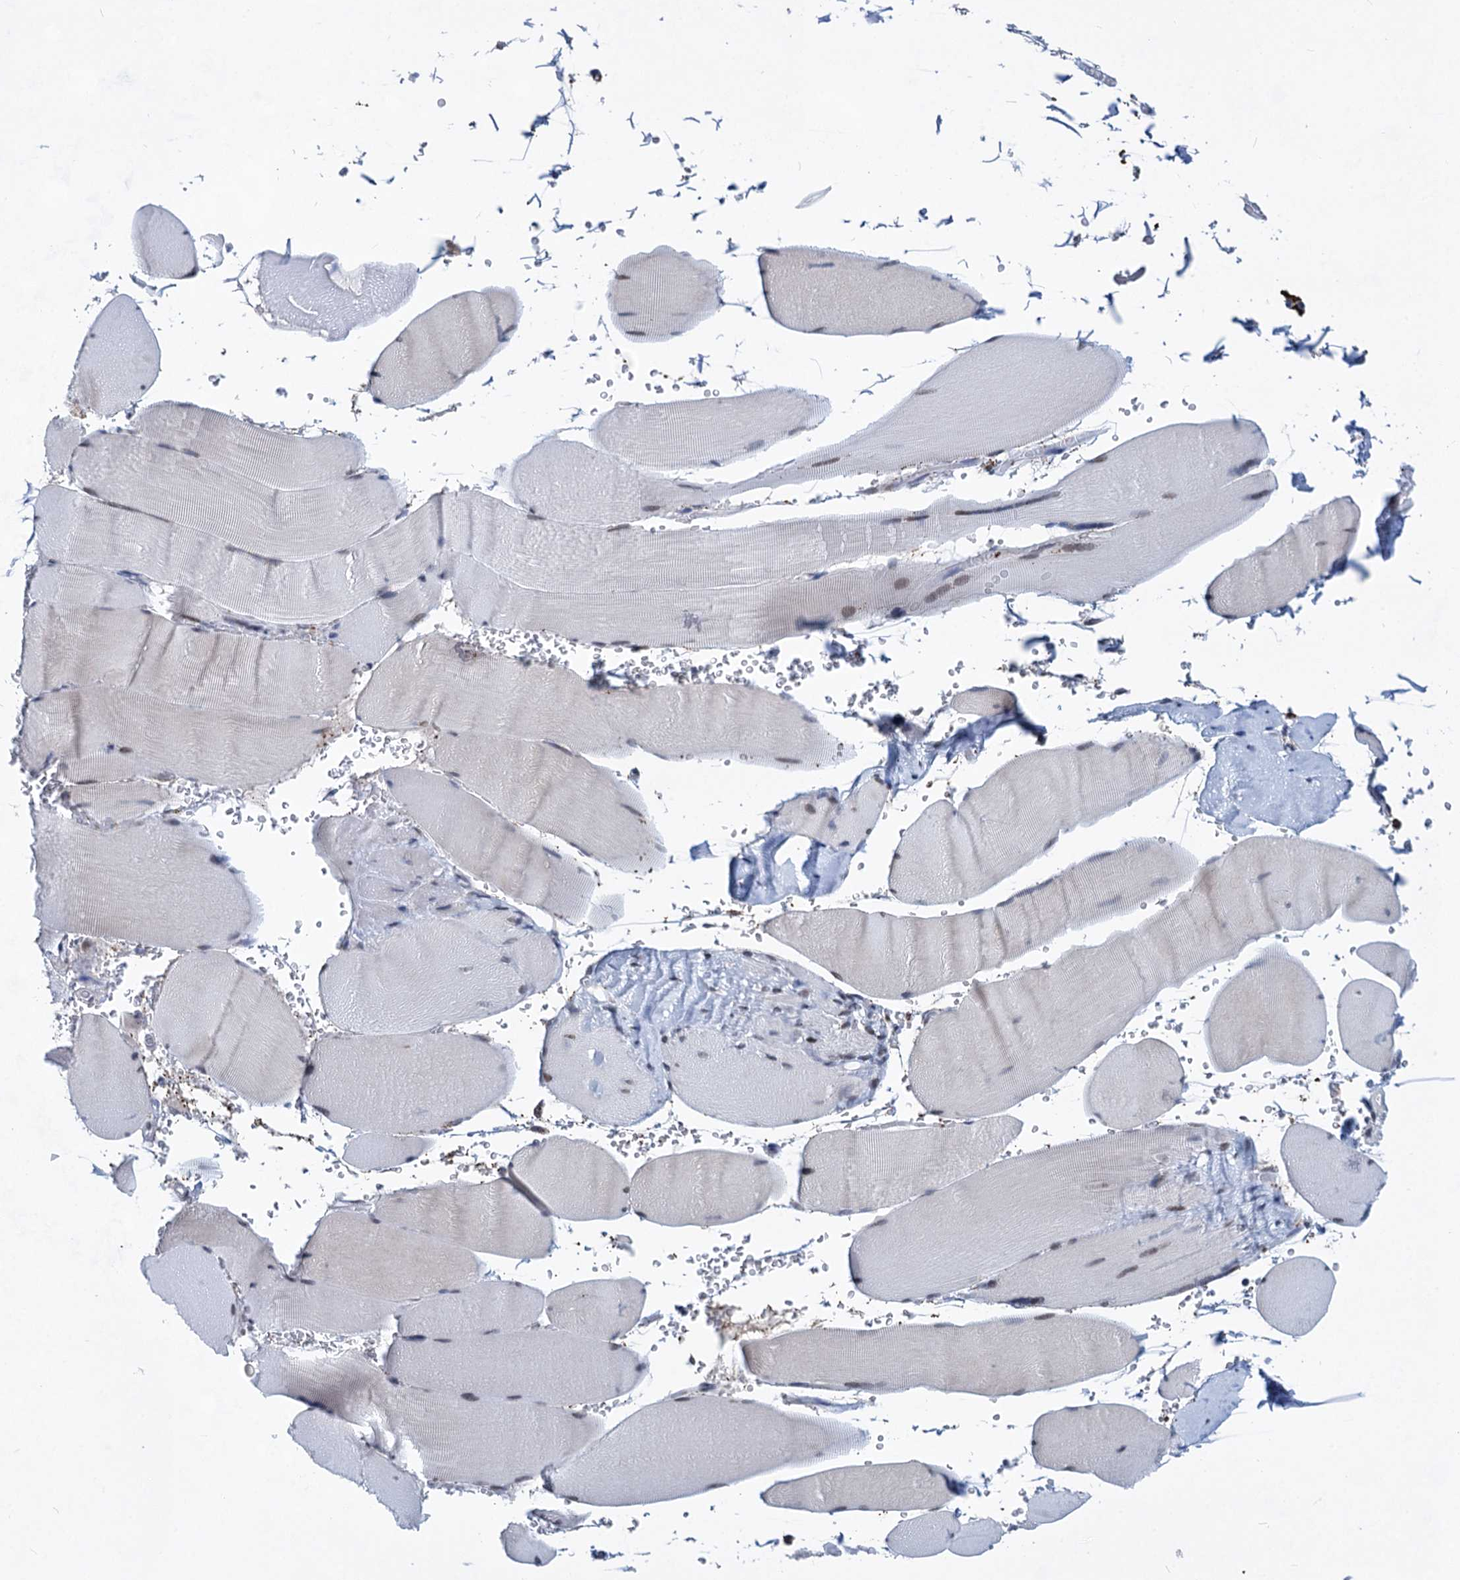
{"staining": {"intensity": "negative", "quantity": "none", "location": "none"}, "tissue": "skeletal muscle", "cell_type": "Myocytes", "image_type": "normal", "snomed": [{"axis": "morphology", "description": "Normal tissue, NOS"}, {"axis": "topography", "description": "Skeletal muscle"}, {"axis": "topography", "description": "Head-Neck"}], "caption": "A high-resolution histopathology image shows IHC staining of benign skeletal muscle, which displays no significant positivity in myocytes.", "gene": "MON2", "patient": {"sex": "male", "age": 66}}